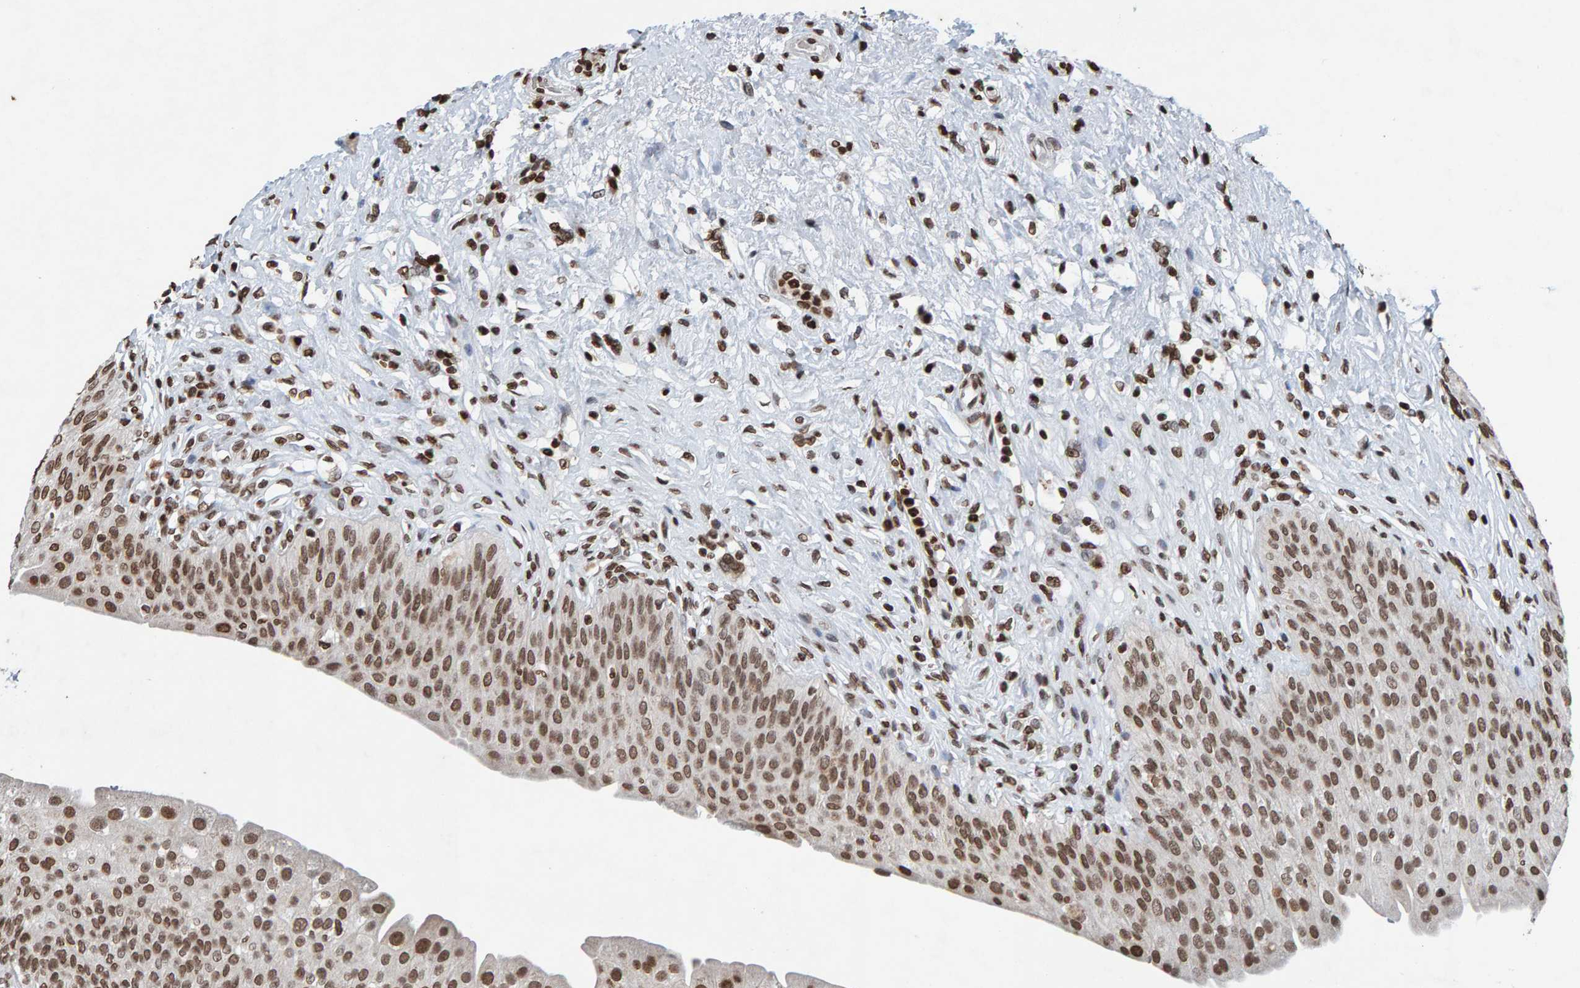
{"staining": {"intensity": "moderate", "quantity": ">75%", "location": "nuclear"}, "tissue": "urinary bladder", "cell_type": "Urothelial cells", "image_type": "normal", "snomed": [{"axis": "morphology", "description": "Normal tissue, NOS"}, {"axis": "topography", "description": "Urinary bladder"}], "caption": "Normal urinary bladder demonstrates moderate nuclear expression in about >75% of urothelial cells, visualized by immunohistochemistry.", "gene": "H2AZ1", "patient": {"sex": "male", "age": 46}}